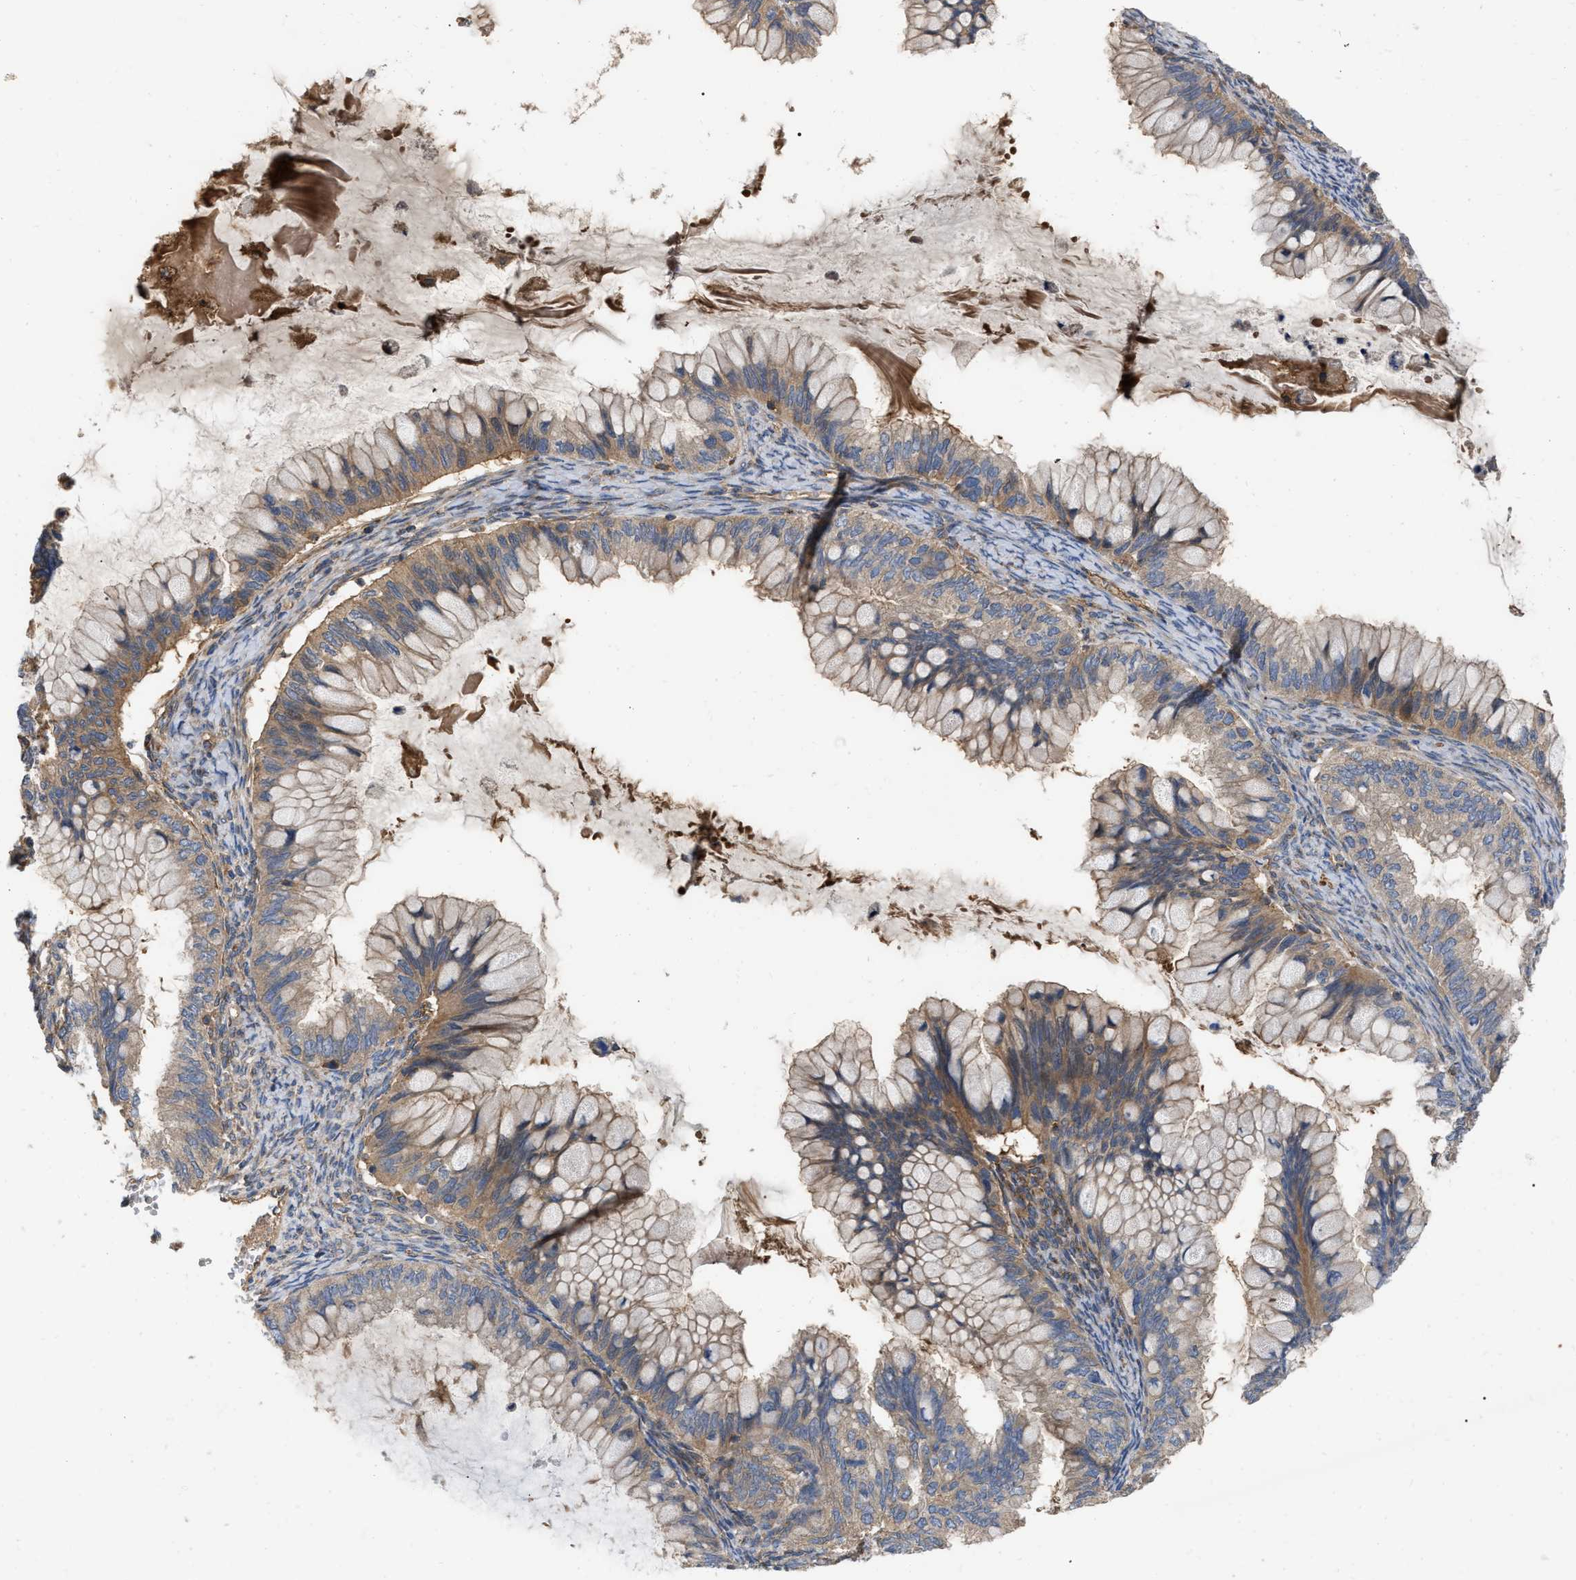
{"staining": {"intensity": "weak", "quantity": ">75%", "location": "cytoplasmic/membranous"}, "tissue": "ovarian cancer", "cell_type": "Tumor cells", "image_type": "cancer", "snomed": [{"axis": "morphology", "description": "Cystadenocarcinoma, mucinous, NOS"}, {"axis": "topography", "description": "Ovary"}], "caption": "Immunohistochemistry (IHC) micrograph of human ovarian cancer (mucinous cystadenocarcinoma) stained for a protein (brown), which exhibits low levels of weak cytoplasmic/membranous staining in approximately >75% of tumor cells.", "gene": "RABEP1", "patient": {"sex": "female", "age": 80}}